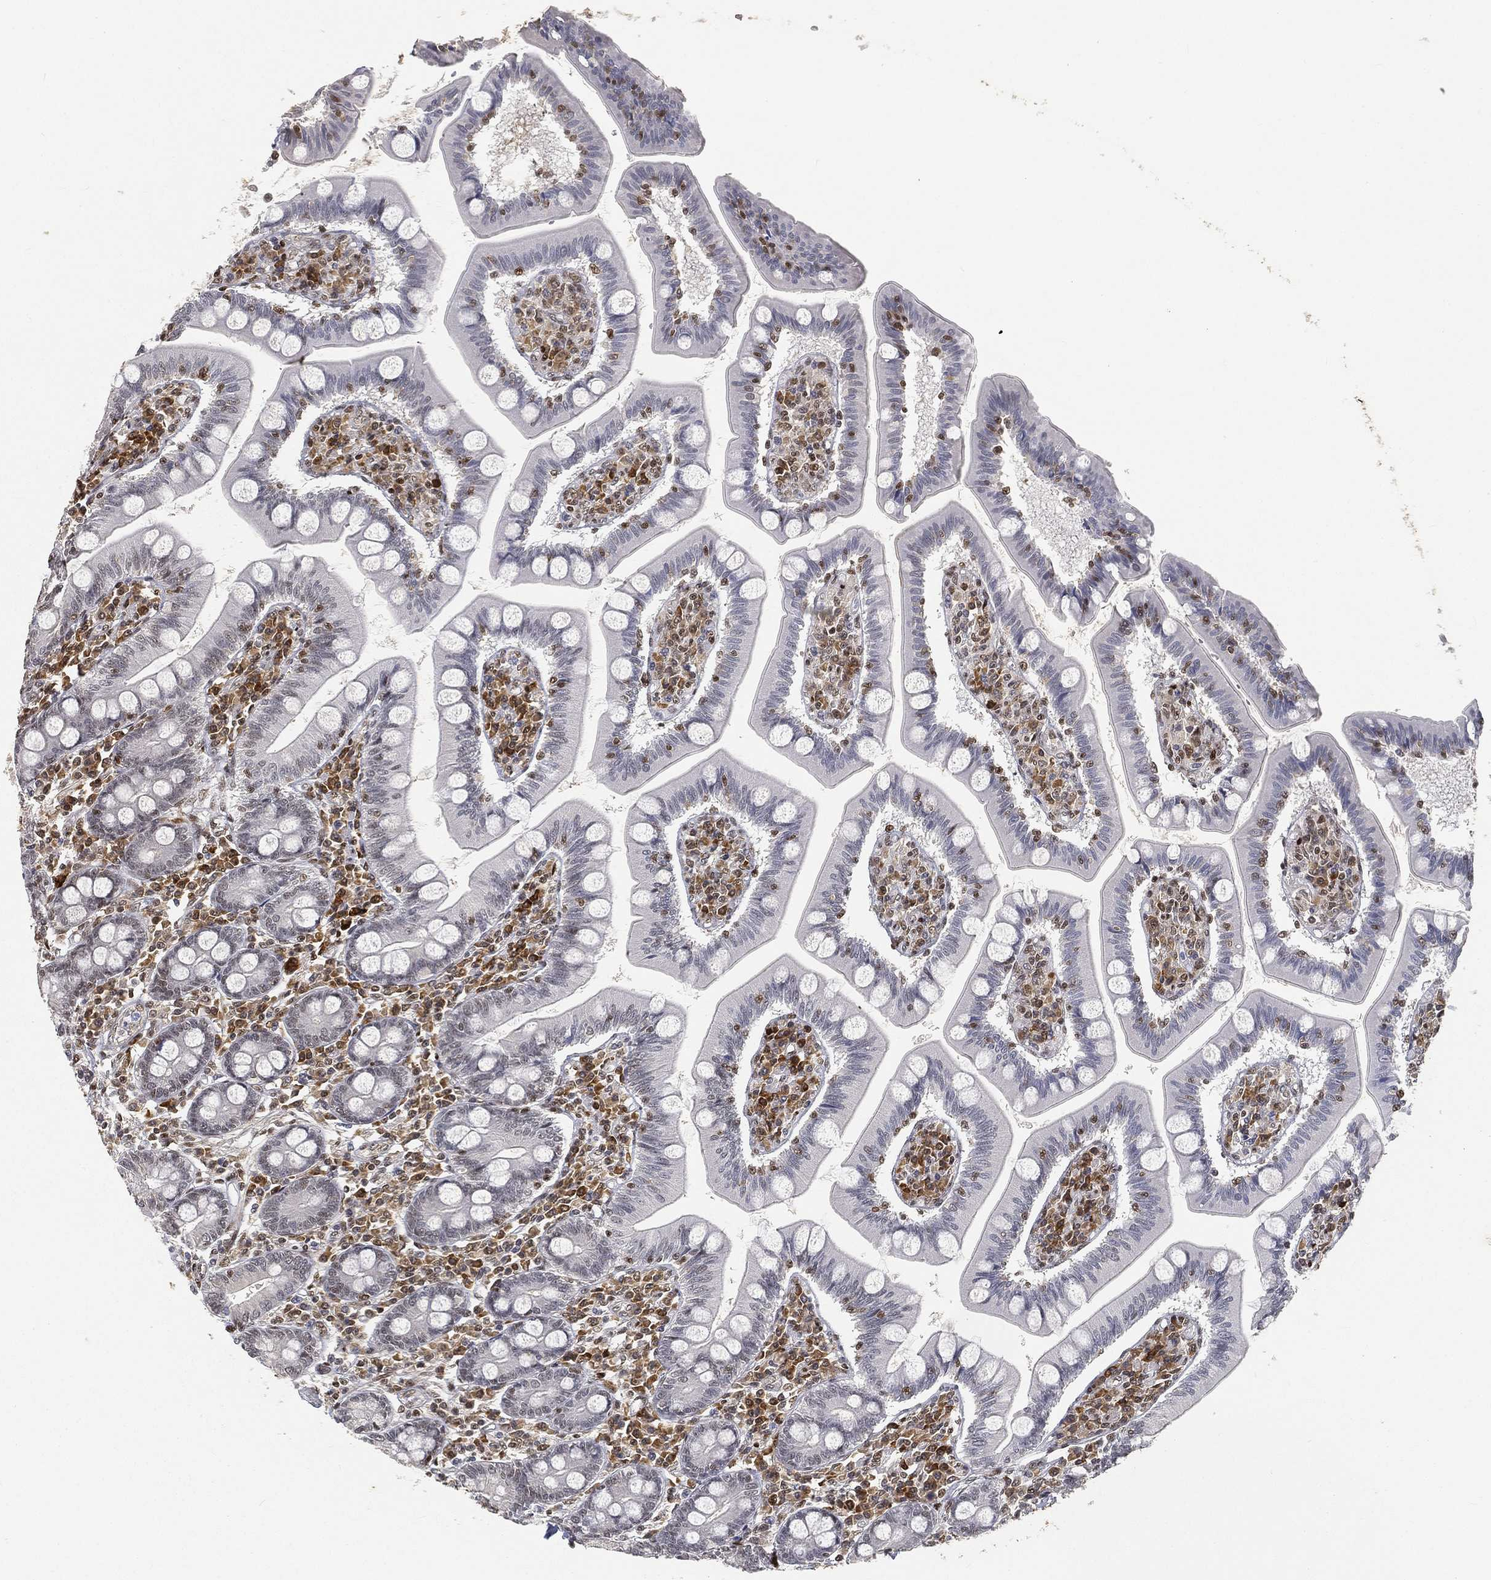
{"staining": {"intensity": "negative", "quantity": "none", "location": "none"}, "tissue": "small intestine", "cell_type": "Glandular cells", "image_type": "normal", "snomed": [{"axis": "morphology", "description": "Normal tissue, NOS"}, {"axis": "topography", "description": "Small intestine"}], "caption": "Micrograph shows no protein positivity in glandular cells of normal small intestine.", "gene": "CRTC3", "patient": {"sex": "male", "age": 88}}